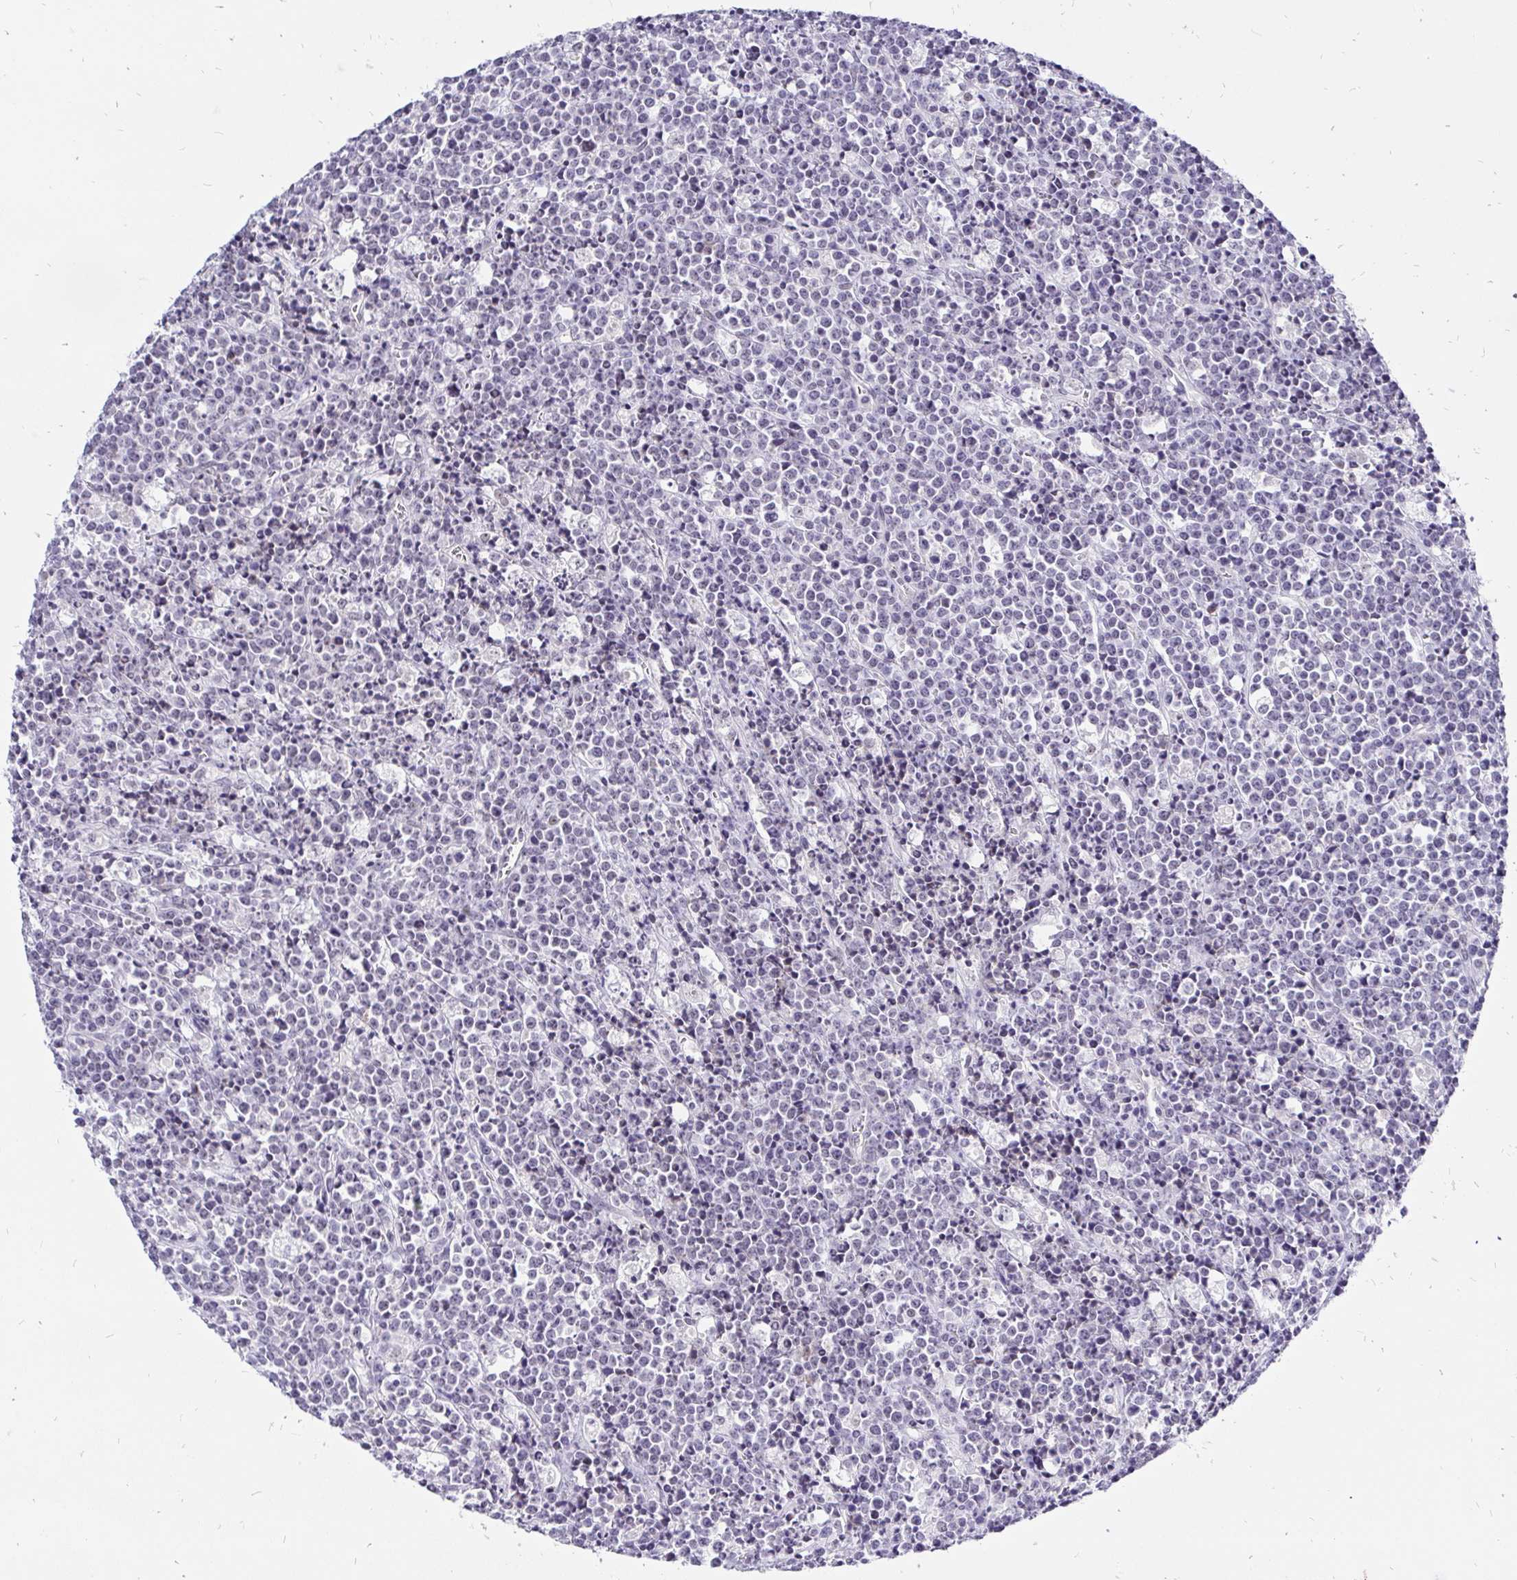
{"staining": {"intensity": "negative", "quantity": "none", "location": "none"}, "tissue": "lymphoma", "cell_type": "Tumor cells", "image_type": "cancer", "snomed": [{"axis": "morphology", "description": "Malignant lymphoma, non-Hodgkin's type, High grade"}, {"axis": "topography", "description": "Ovary"}], "caption": "There is no significant expression in tumor cells of malignant lymphoma, non-Hodgkin's type (high-grade). (IHC, brightfield microscopy, high magnification).", "gene": "ZNF860", "patient": {"sex": "female", "age": 56}}